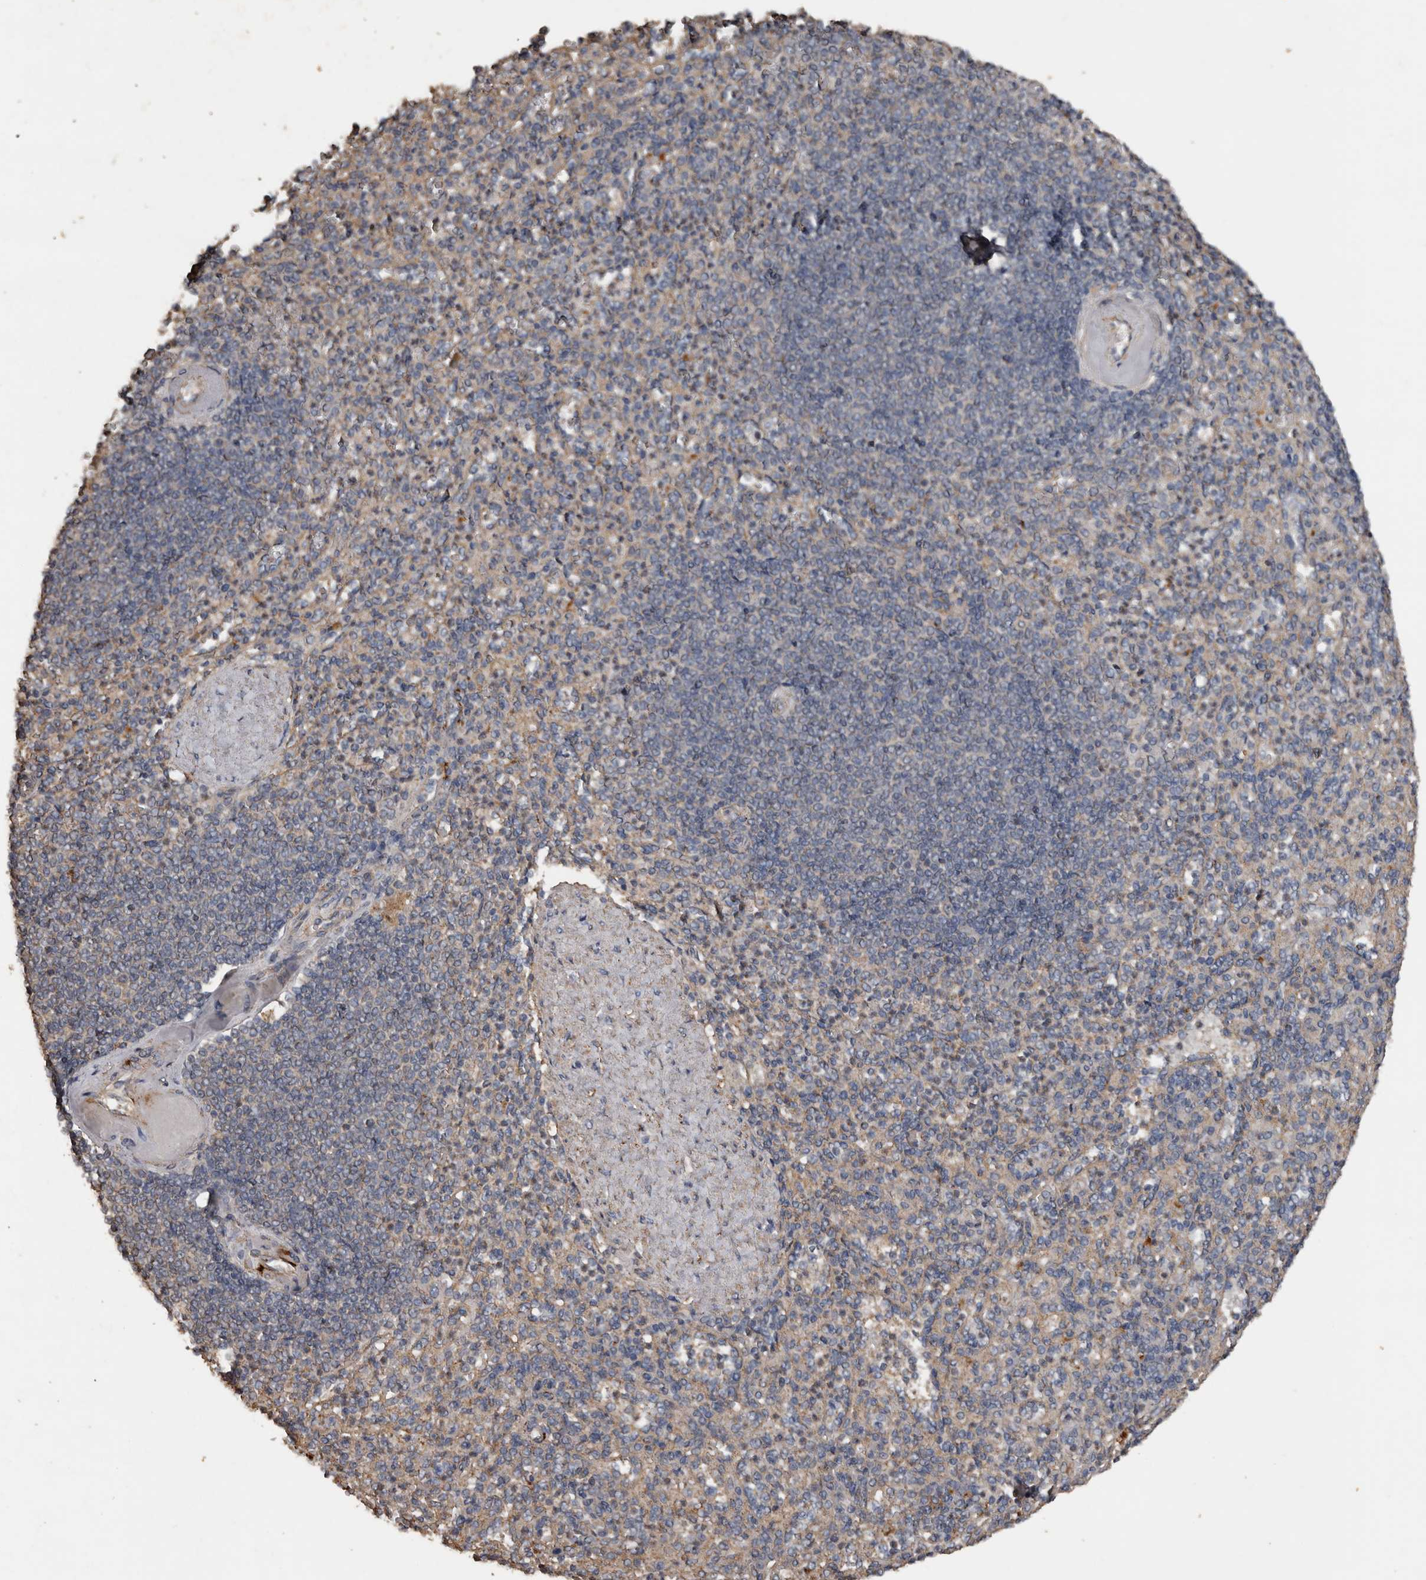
{"staining": {"intensity": "weak", "quantity": "<25%", "location": "cytoplasmic/membranous"}, "tissue": "spleen", "cell_type": "Cells in red pulp", "image_type": "normal", "snomed": [{"axis": "morphology", "description": "Normal tissue, NOS"}, {"axis": "topography", "description": "Spleen"}], "caption": "This photomicrograph is of benign spleen stained with immunohistochemistry (IHC) to label a protein in brown with the nuclei are counter-stained blue. There is no staining in cells in red pulp. The staining was performed using DAB (3,3'-diaminobenzidine) to visualize the protein expression in brown, while the nuclei were stained in blue with hematoxylin (Magnification: 20x).", "gene": "HYAL4", "patient": {"sex": "female", "age": 74}}